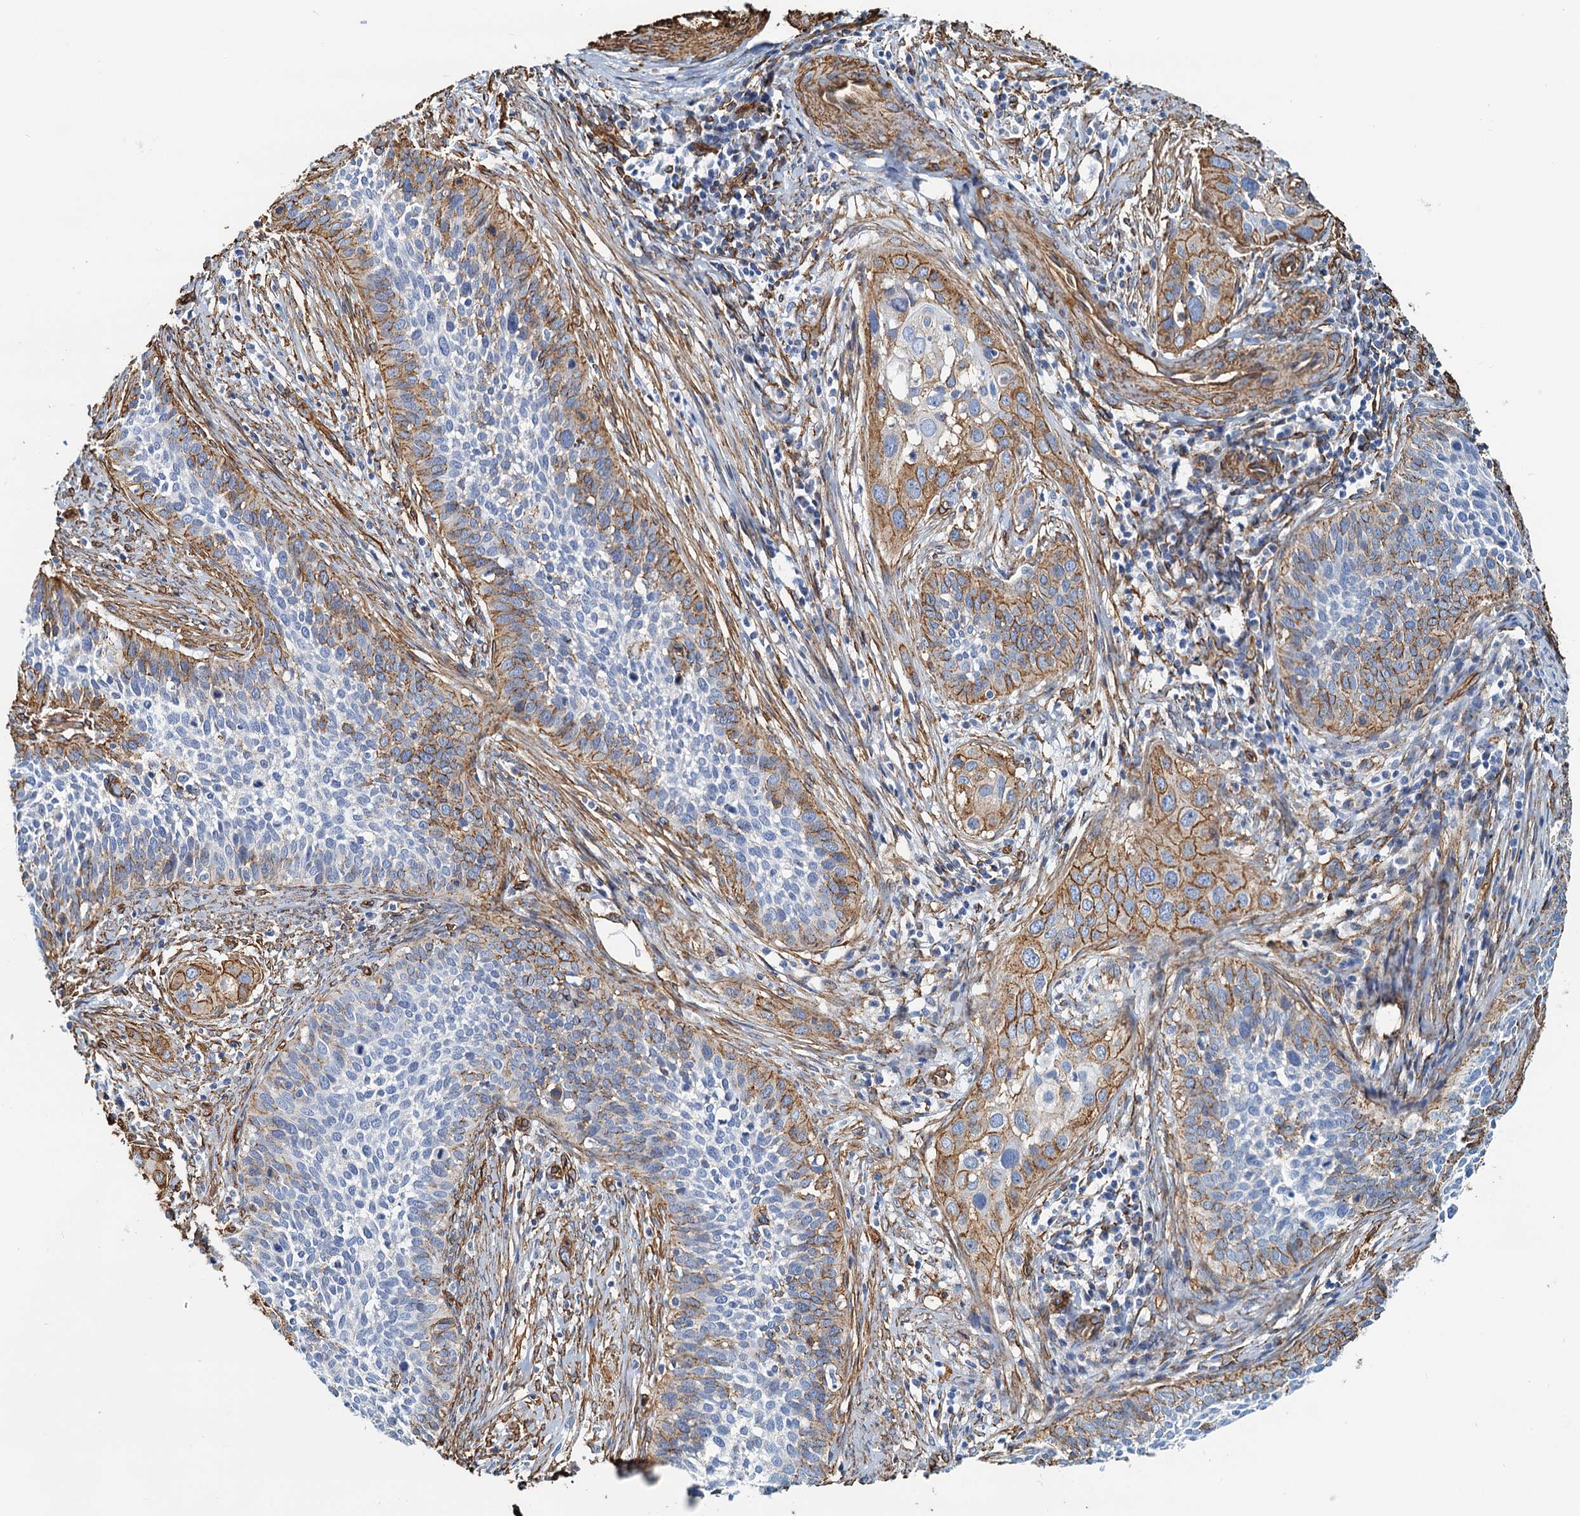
{"staining": {"intensity": "moderate", "quantity": "25%-75%", "location": "cytoplasmic/membranous"}, "tissue": "cervical cancer", "cell_type": "Tumor cells", "image_type": "cancer", "snomed": [{"axis": "morphology", "description": "Squamous cell carcinoma, NOS"}, {"axis": "topography", "description": "Cervix"}], "caption": "DAB (3,3'-diaminobenzidine) immunohistochemical staining of cervical cancer shows moderate cytoplasmic/membranous protein expression in about 25%-75% of tumor cells.", "gene": "DGKG", "patient": {"sex": "female", "age": 34}}